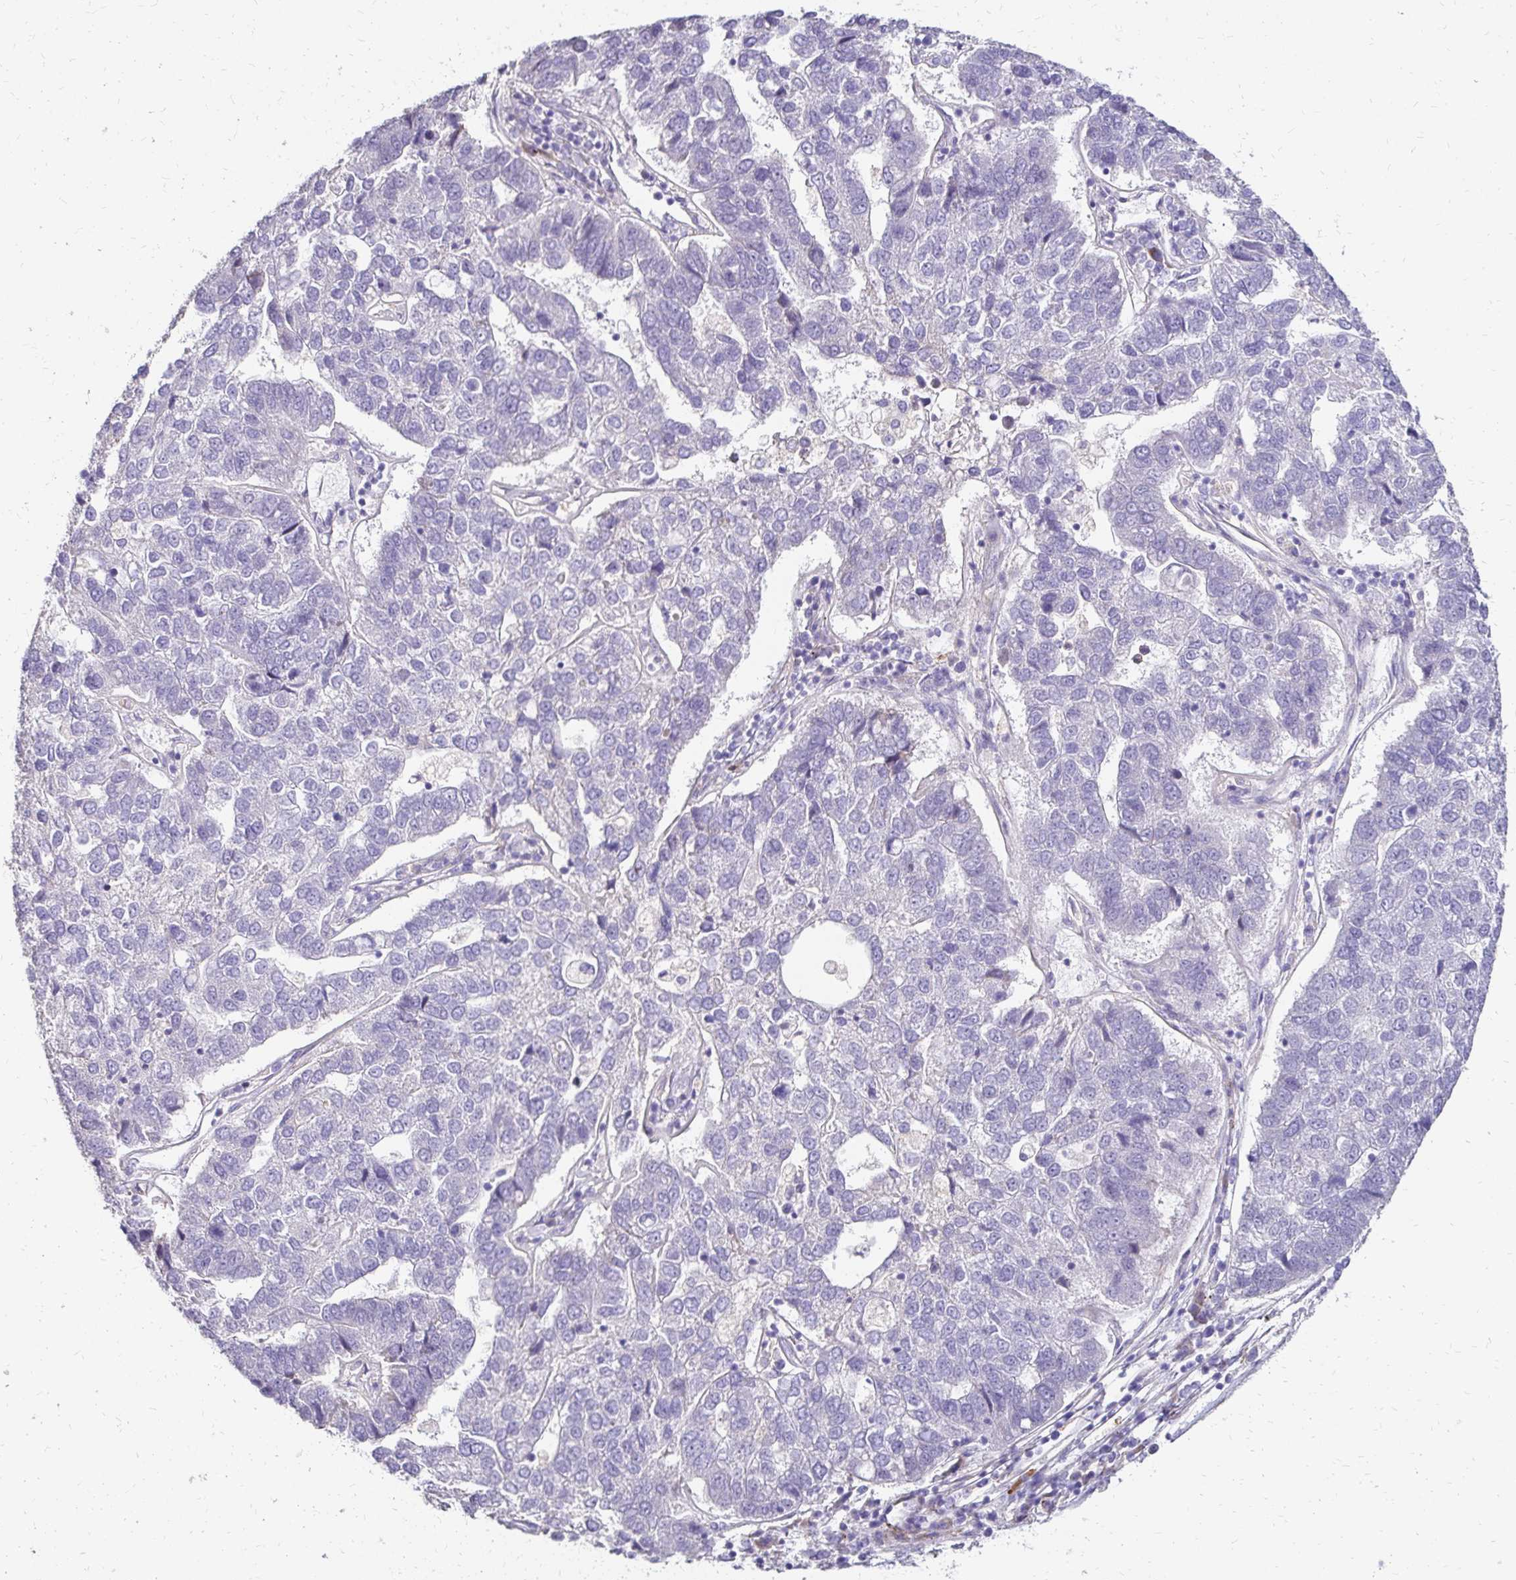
{"staining": {"intensity": "negative", "quantity": "none", "location": "none"}, "tissue": "pancreatic cancer", "cell_type": "Tumor cells", "image_type": "cancer", "snomed": [{"axis": "morphology", "description": "Adenocarcinoma, NOS"}, {"axis": "topography", "description": "Pancreas"}], "caption": "High power microscopy micrograph of an IHC image of adenocarcinoma (pancreatic), revealing no significant positivity in tumor cells.", "gene": "PRIMA1", "patient": {"sex": "female", "age": 61}}